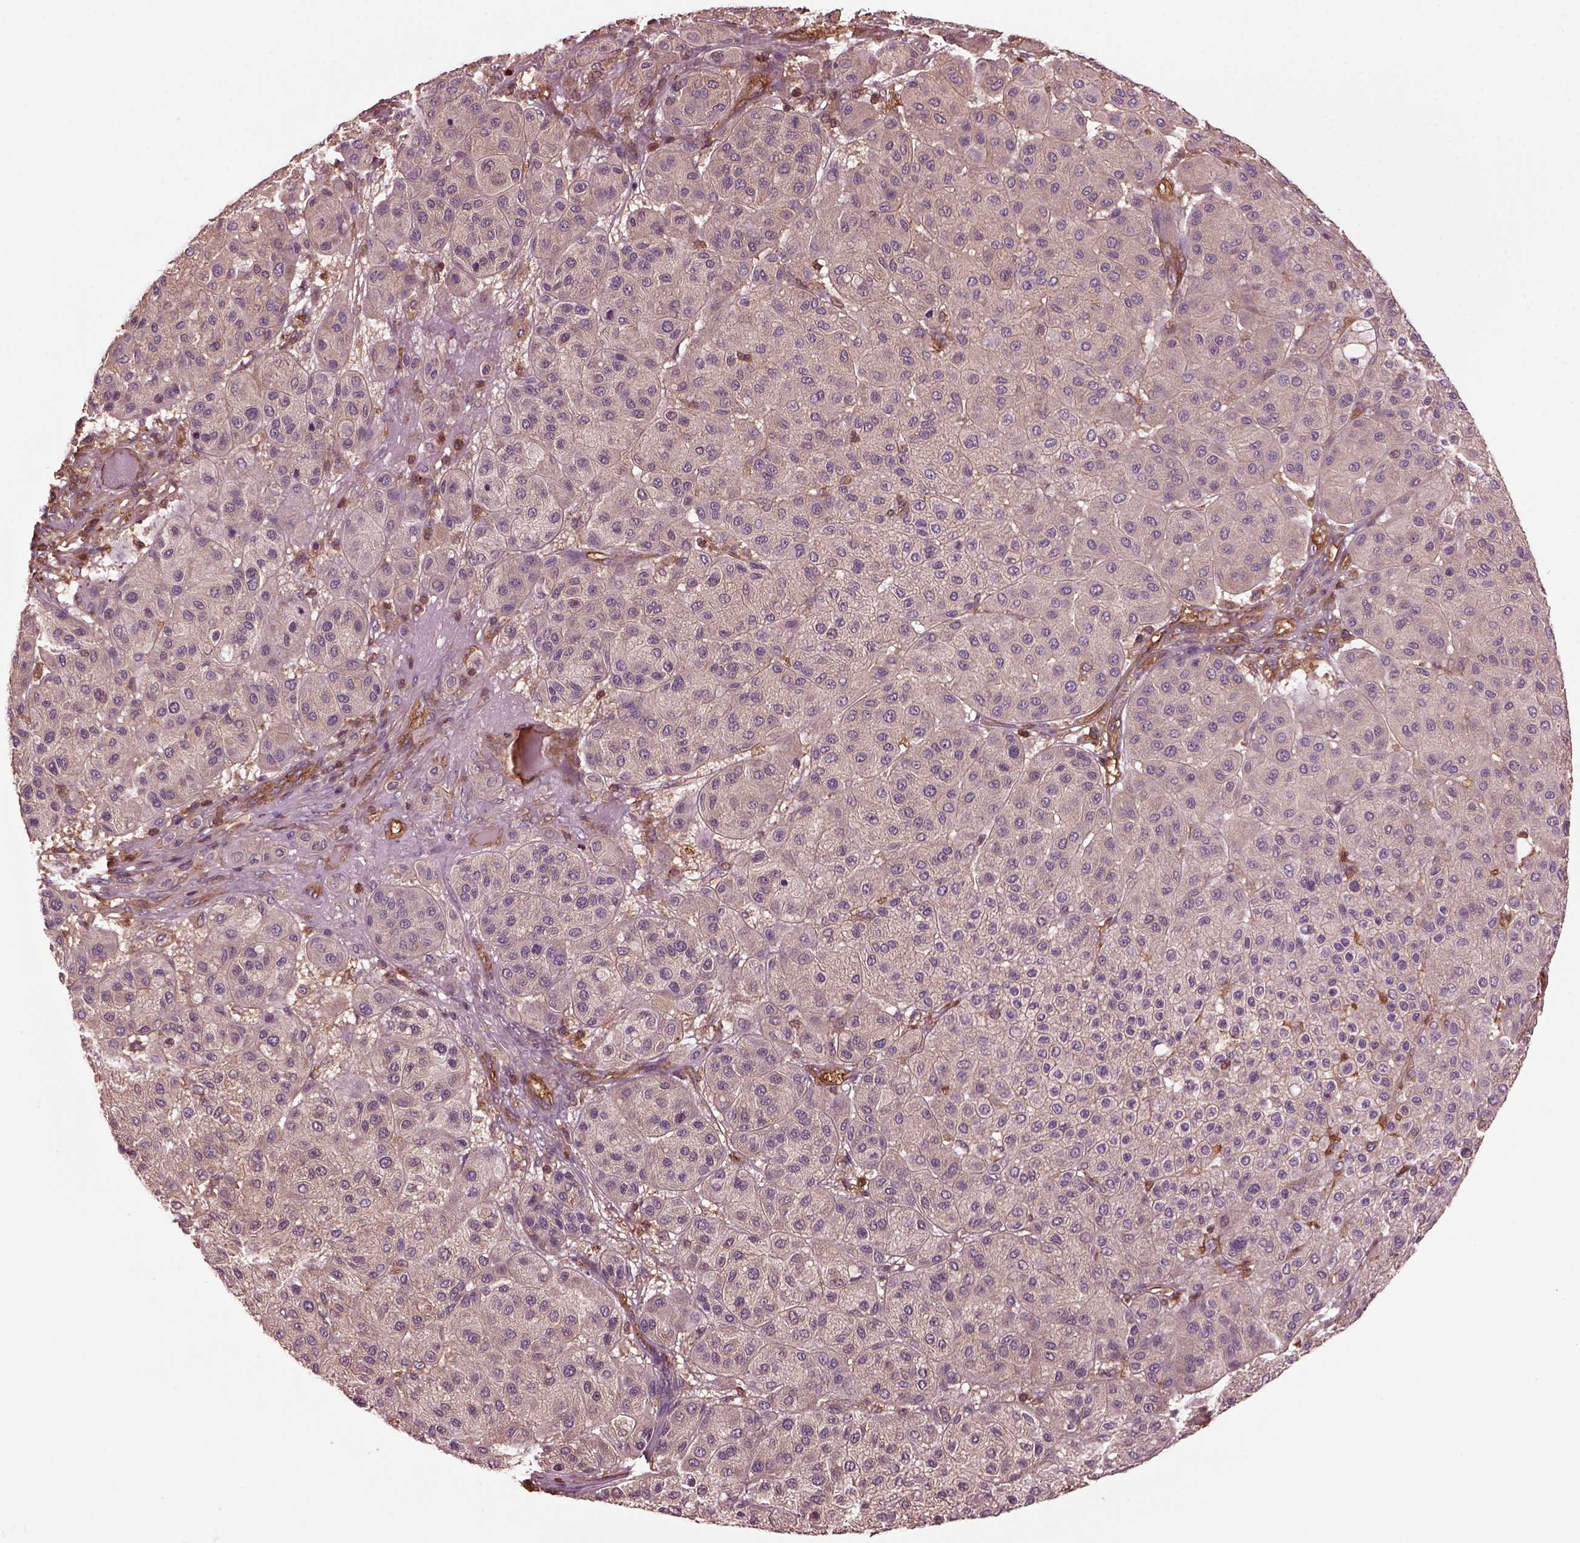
{"staining": {"intensity": "moderate", "quantity": "25%-75%", "location": "cytoplasmic/membranous"}, "tissue": "melanoma", "cell_type": "Tumor cells", "image_type": "cancer", "snomed": [{"axis": "morphology", "description": "Malignant melanoma, Metastatic site"}, {"axis": "topography", "description": "Smooth muscle"}], "caption": "The image exhibits a brown stain indicating the presence of a protein in the cytoplasmic/membranous of tumor cells in melanoma.", "gene": "MYL6", "patient": {"sex": "male", "age": 41}}